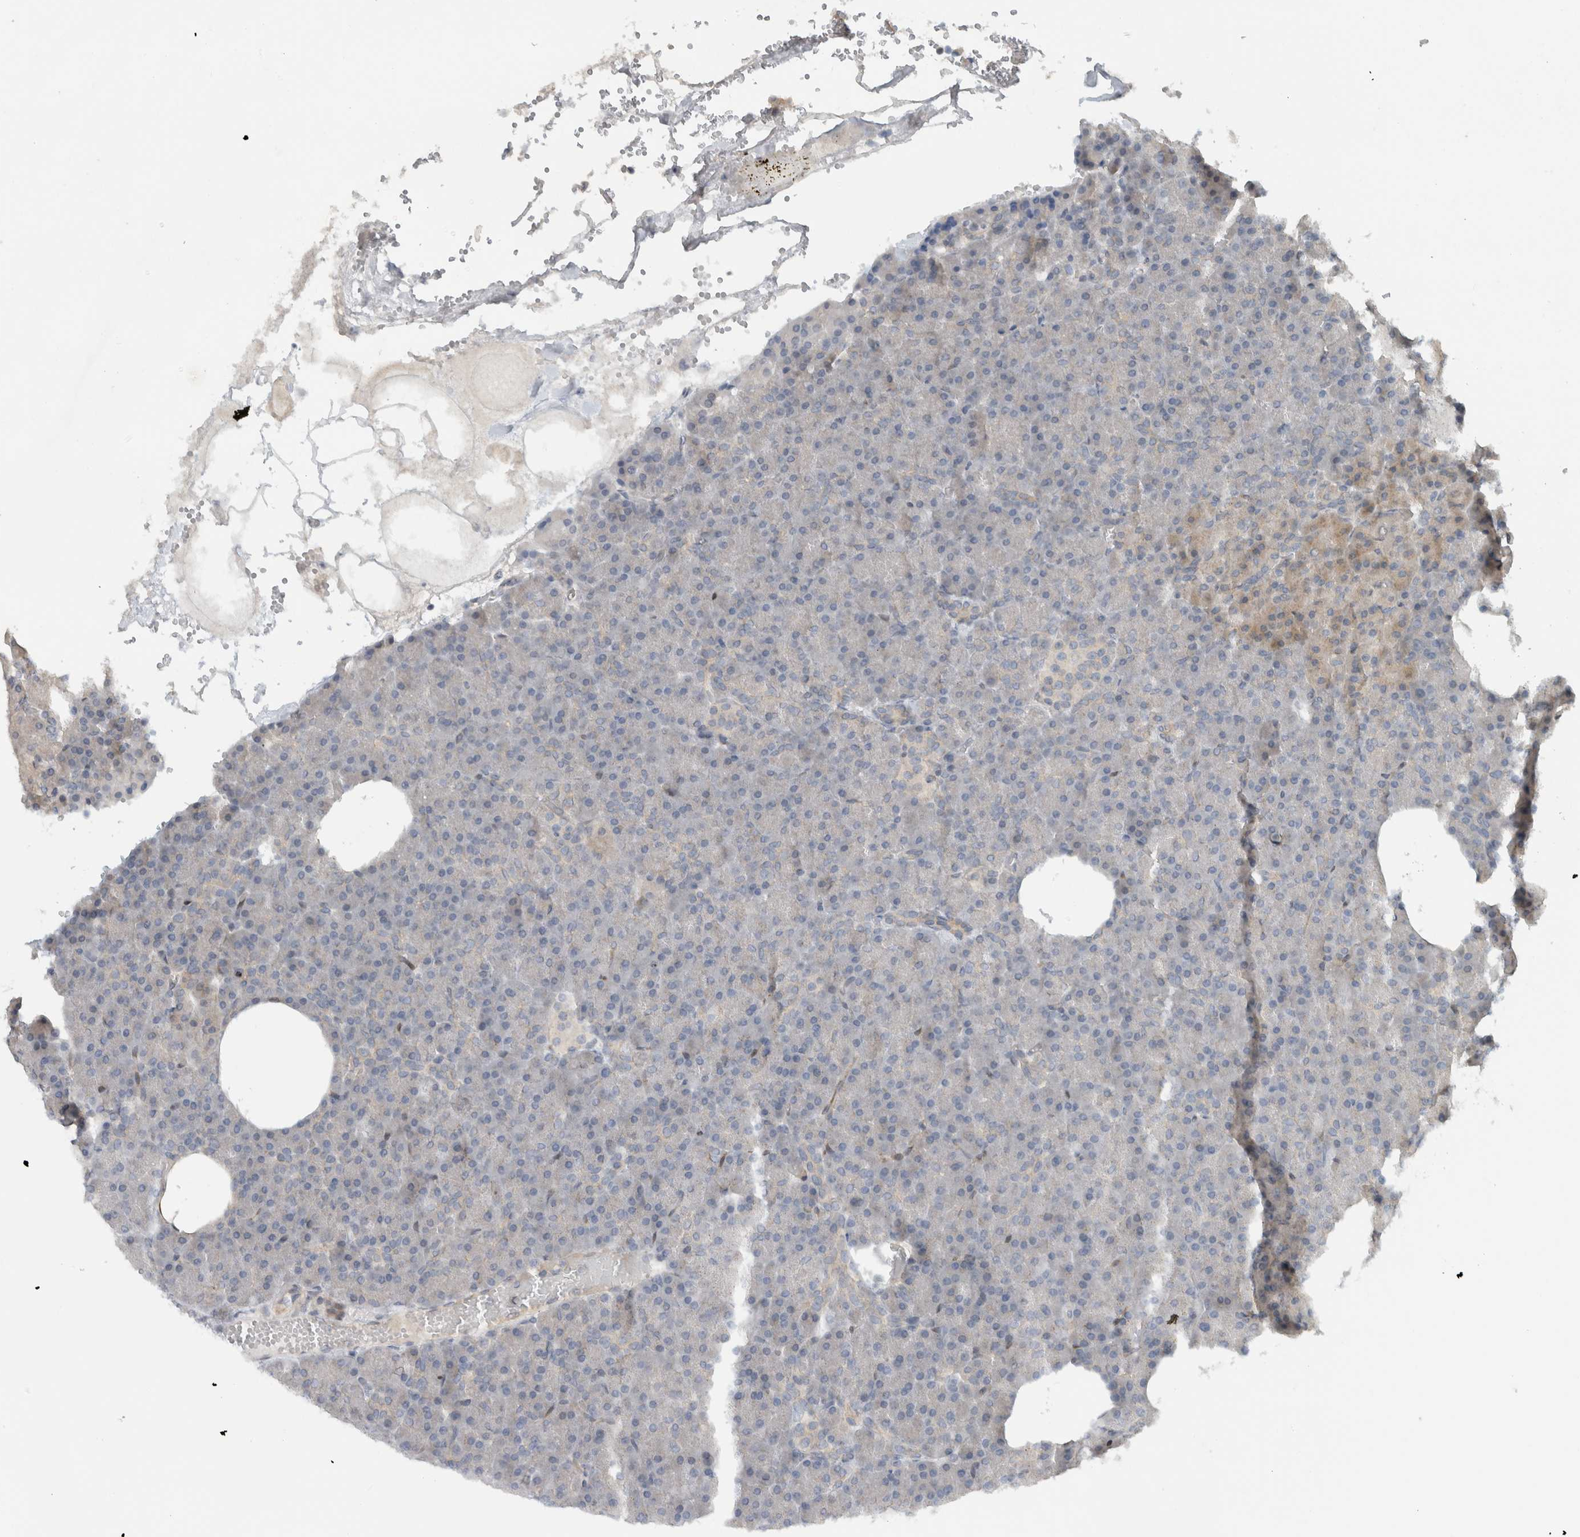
{"staining": {"intensity": "negative", "quantity": "none", "location": "none"}, "tissue": "pancreas", "cell_type": "Exocrine glandular cells", "image_type": "normal", "snomed": [{"axis": "morphology", "description": "Normal tissue, NOS"}, {"axis": "morphology", "description": "Carcinoid, malignant, NOS"}, {"axis": "topography", "description": "Pancreas"}], "caption": "A histopathology image of human pancreas is negative for staining in exocrine glandular cells. (Brightfield microscopy of DAB (3,3'-diaminobenzidine) immunohistochemistry at high magnification).", "gene": "ERCC6L2", "patient": {"sex": "female", "age": 35}}